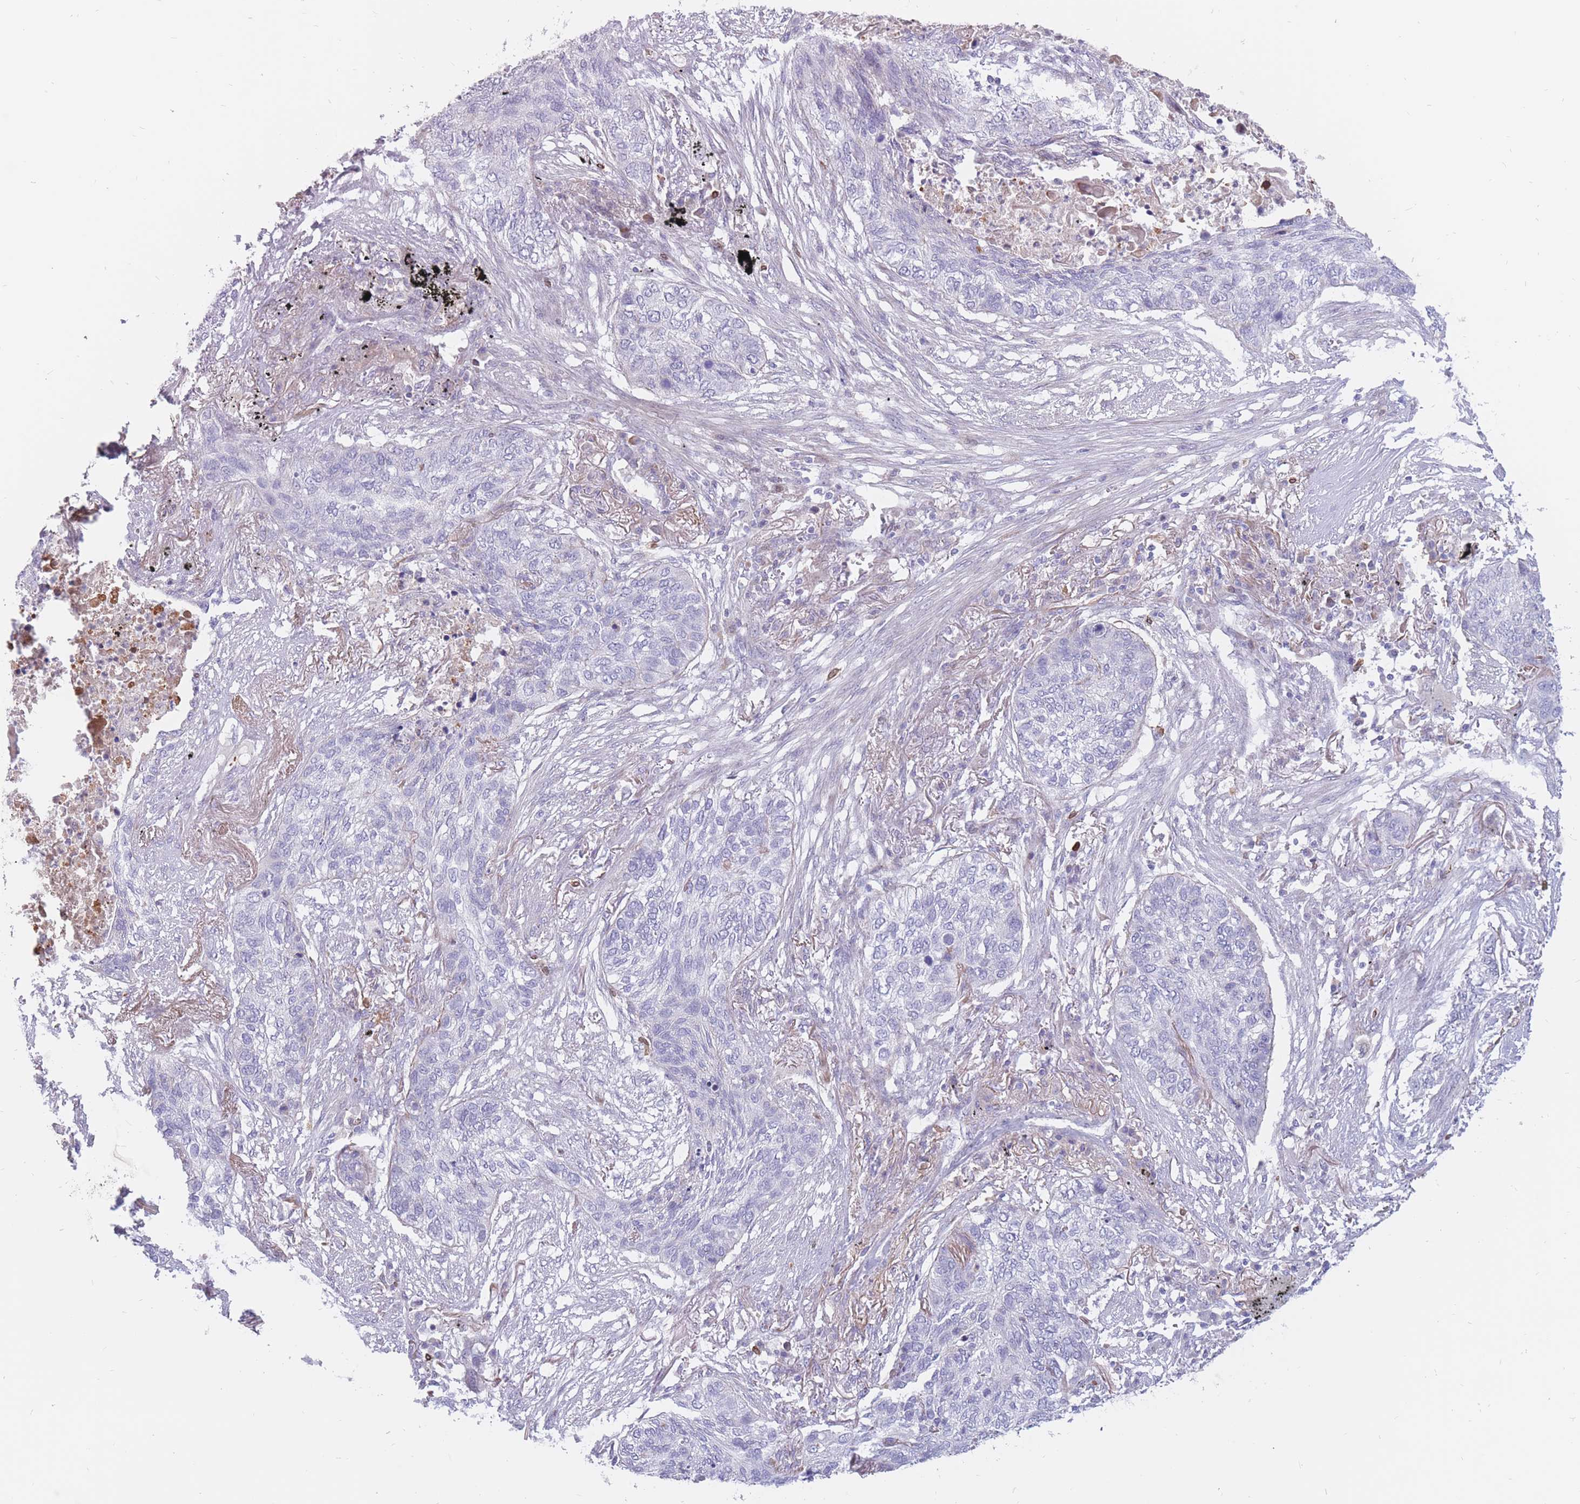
{"staining": {"intensity": "negative", "quantity": "none", "location": "none"}, "tissue": "lung cancer", "cell_type": "Tumor cells", "image_type": "cancer", "snomed": [{"axis": "morphology", "description": "Squamous cell carcinoma, NOS"}, {"axis": "topography", "description": "Lung"}], "caption": "An image of squamous cell carcinoma (lung) stained for a protein exhibits no brown staining in tumor cells. Brightfield microscopy of immunohistochemistry stained with DAB (3,3'-diaminobenzidine) (brown) and hematoxylin (blue), captured at high magnification.", "gene": "PTGDR", "patient": {"sex": "female", "age": 63}}